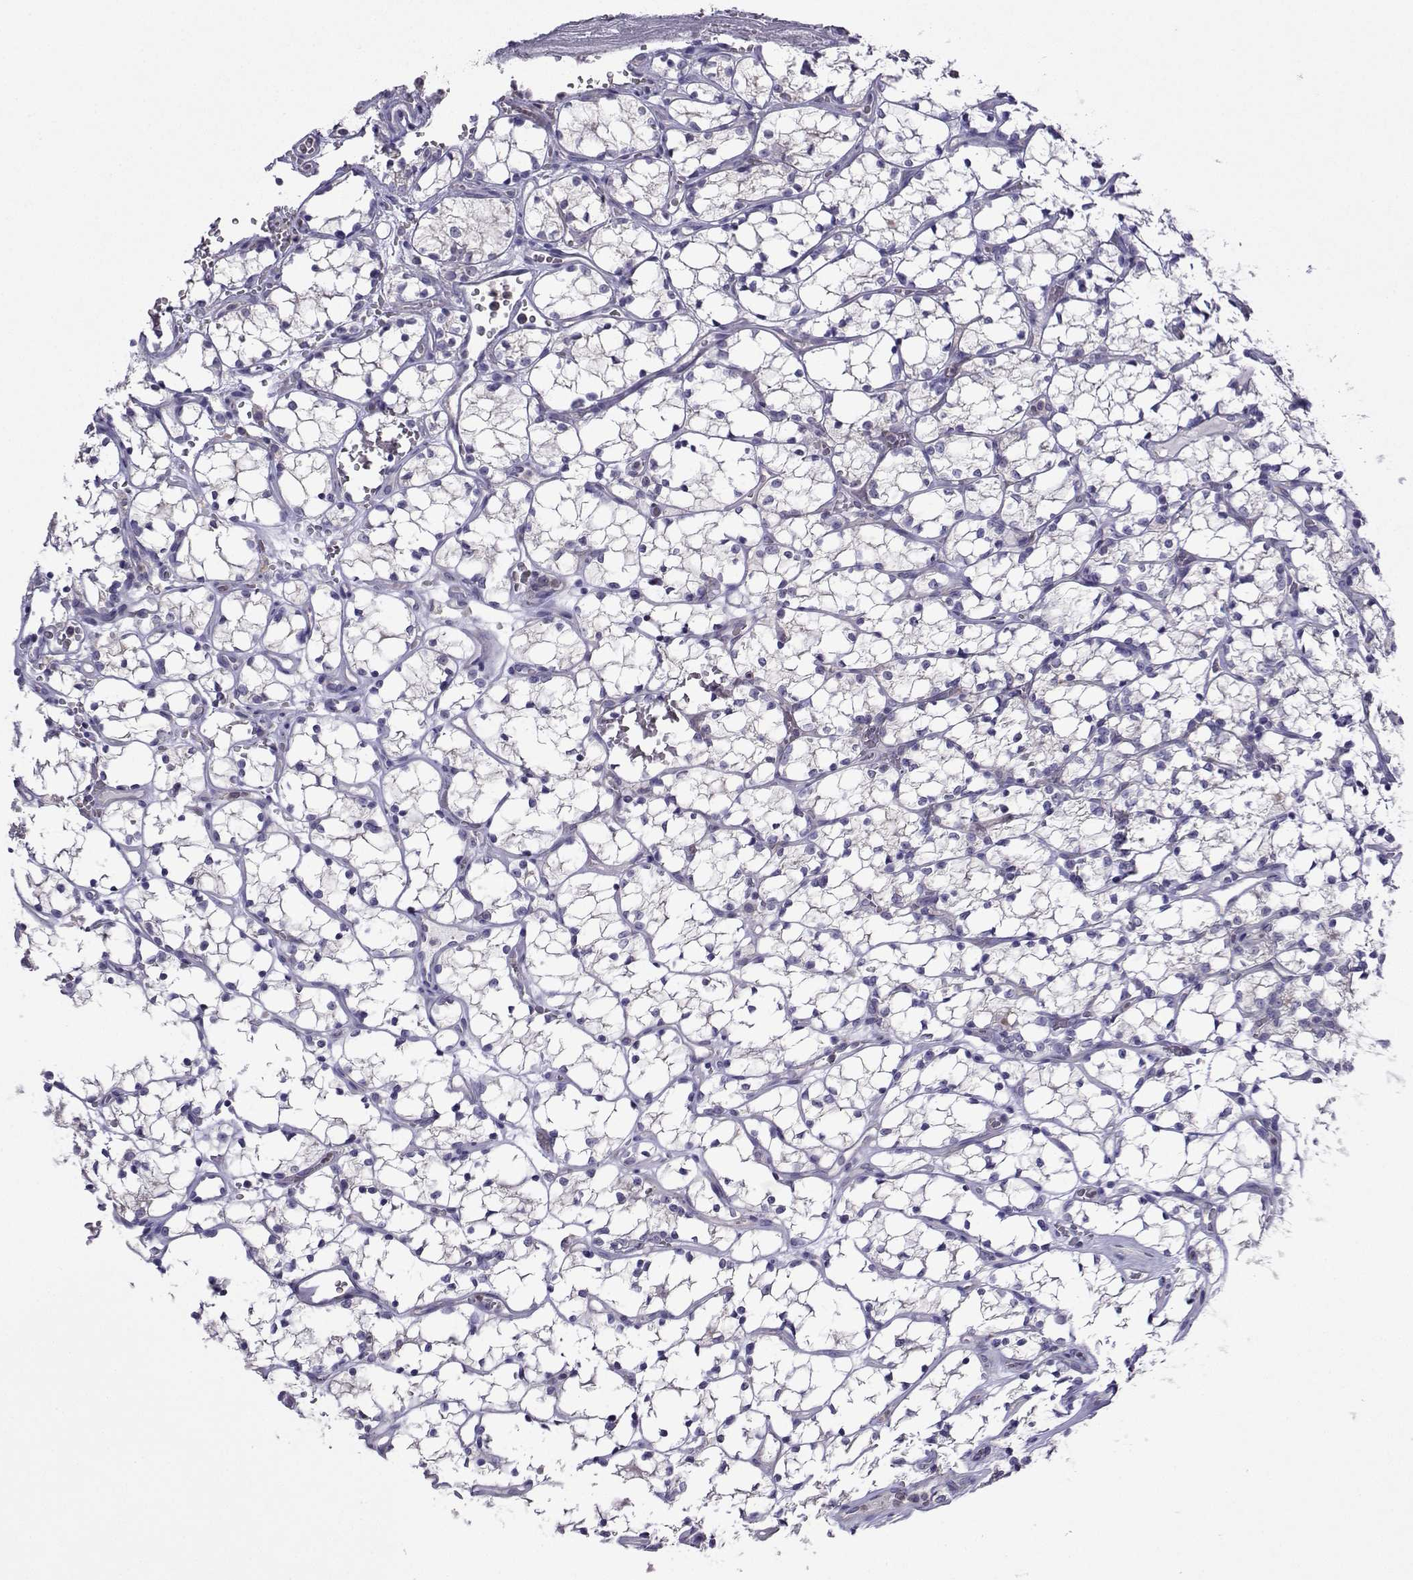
{"staining": {"intensity": "negative", "quantity": "none", "location": "none"}, "tissue": "renal cancer", "cell_type": "Tumor cells", "image_type": "cancer", "snomed": [{"axis": "morphology", "description": "Adenocarcinoma, NOS"}, {"axis": "topography", "description": "Kidney"}], "caption": "DAB (3,3'-diaminobenzidine) immunohistochemical staining of human renal cancer (adenocarcinoma) demonstrates no significant expression in tumor cells.", "gene": "FCAMR", "patient": {"sex": "female", "age": 69}}